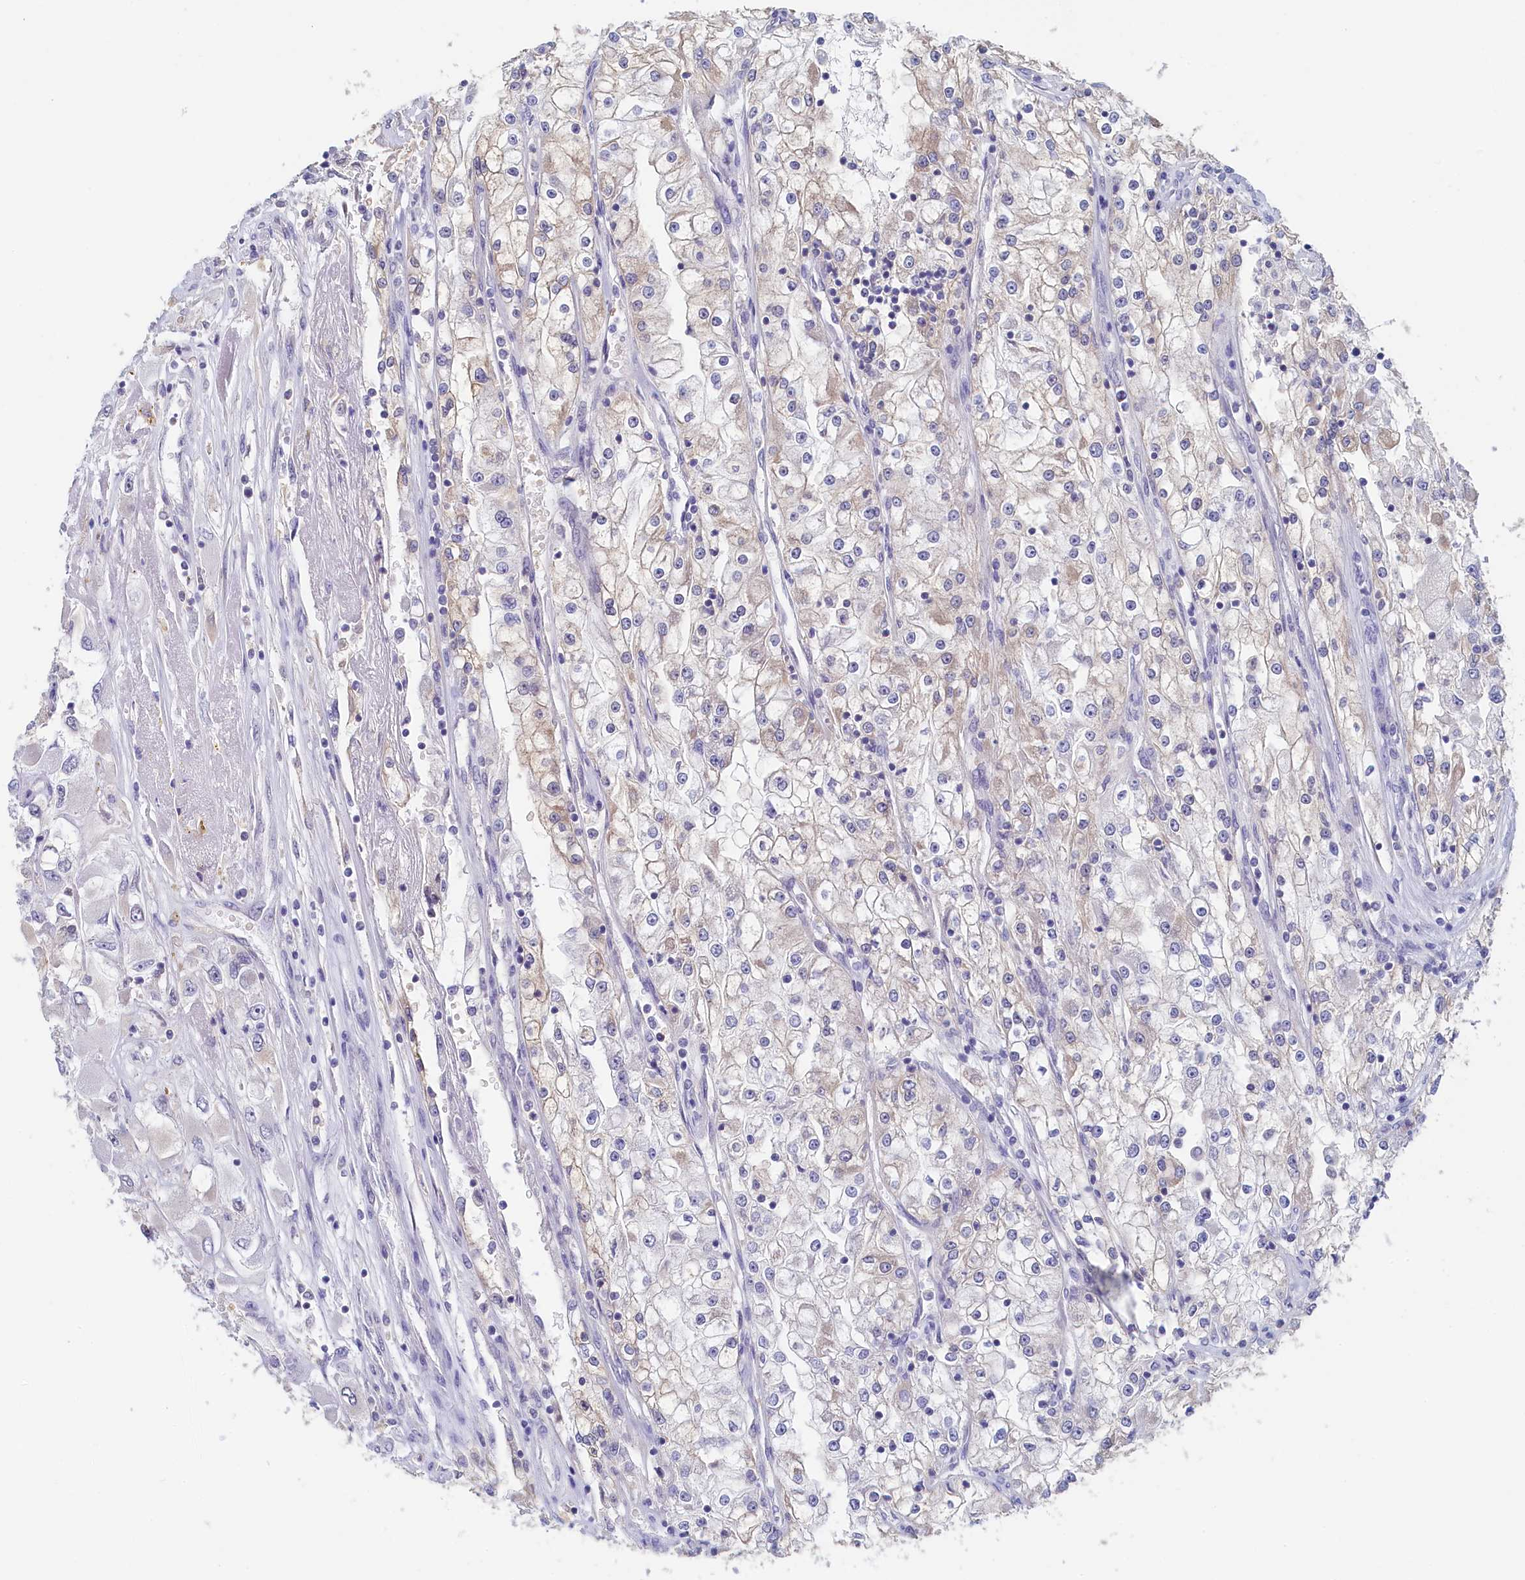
{"staining": {"intensity": "weak", "quantity": "<25%", "location": "cytoplasmic/membranous"}, "tissue": "renal cancer", "cell_type": "Tumor cells", "image_type": "cancer", "snomed": [{"axis": "morphology", "description": "Adenocarcinoma, NOS"}, {"axis": "topography", "description": "Kidney"}], "caption": "Histopathology image shows no protein staining in tumor cells of renal cancer (adenocarcinoma) tissue.", "gene": "MOSPD3", "patient": {"sex": "female", "age": 52}}